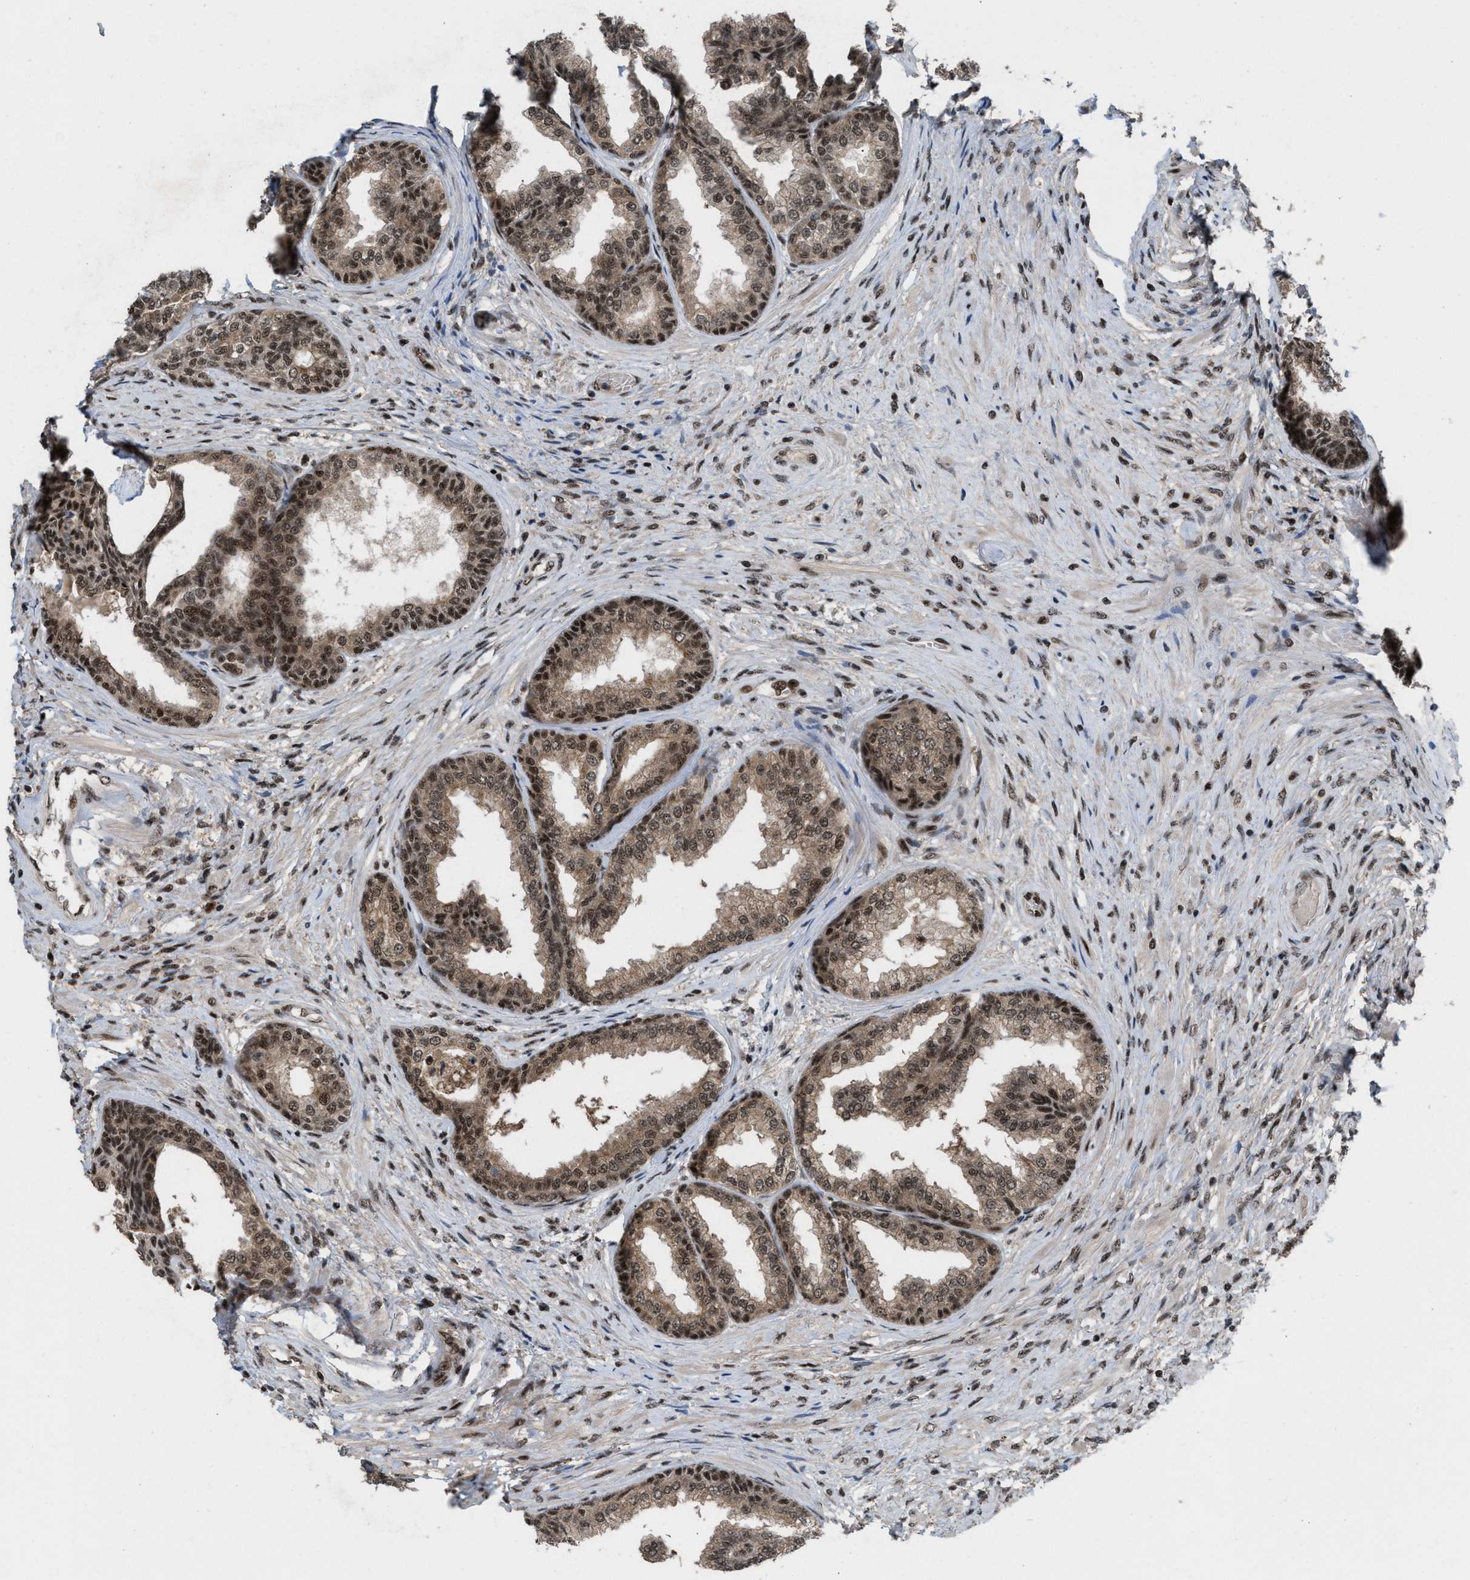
{"staining": {"intensity": "strong", "quantity": ">75%", "location": "cytoplasmic/membranous,nuclear"}, "tissue": "prostate", "cell_type": "Glandular cells", "image_type": "normal", "snomed": [{"axis": "morphology", "description": "Normal tissue, NOS"}, {"axis": "topography", "description": "Prostate"}], "caption": "High-magnification brightfield microscopy of benign prostate stained with DAB (brown) and counterstained with hematoxylin (blue). glandular cells exhibit strong cytoplasmic/membranous,nuclear positivity is seen in about>75% of cells.", "gene": "PRPF4", "patient": {"sex": "male", "age": 76}}